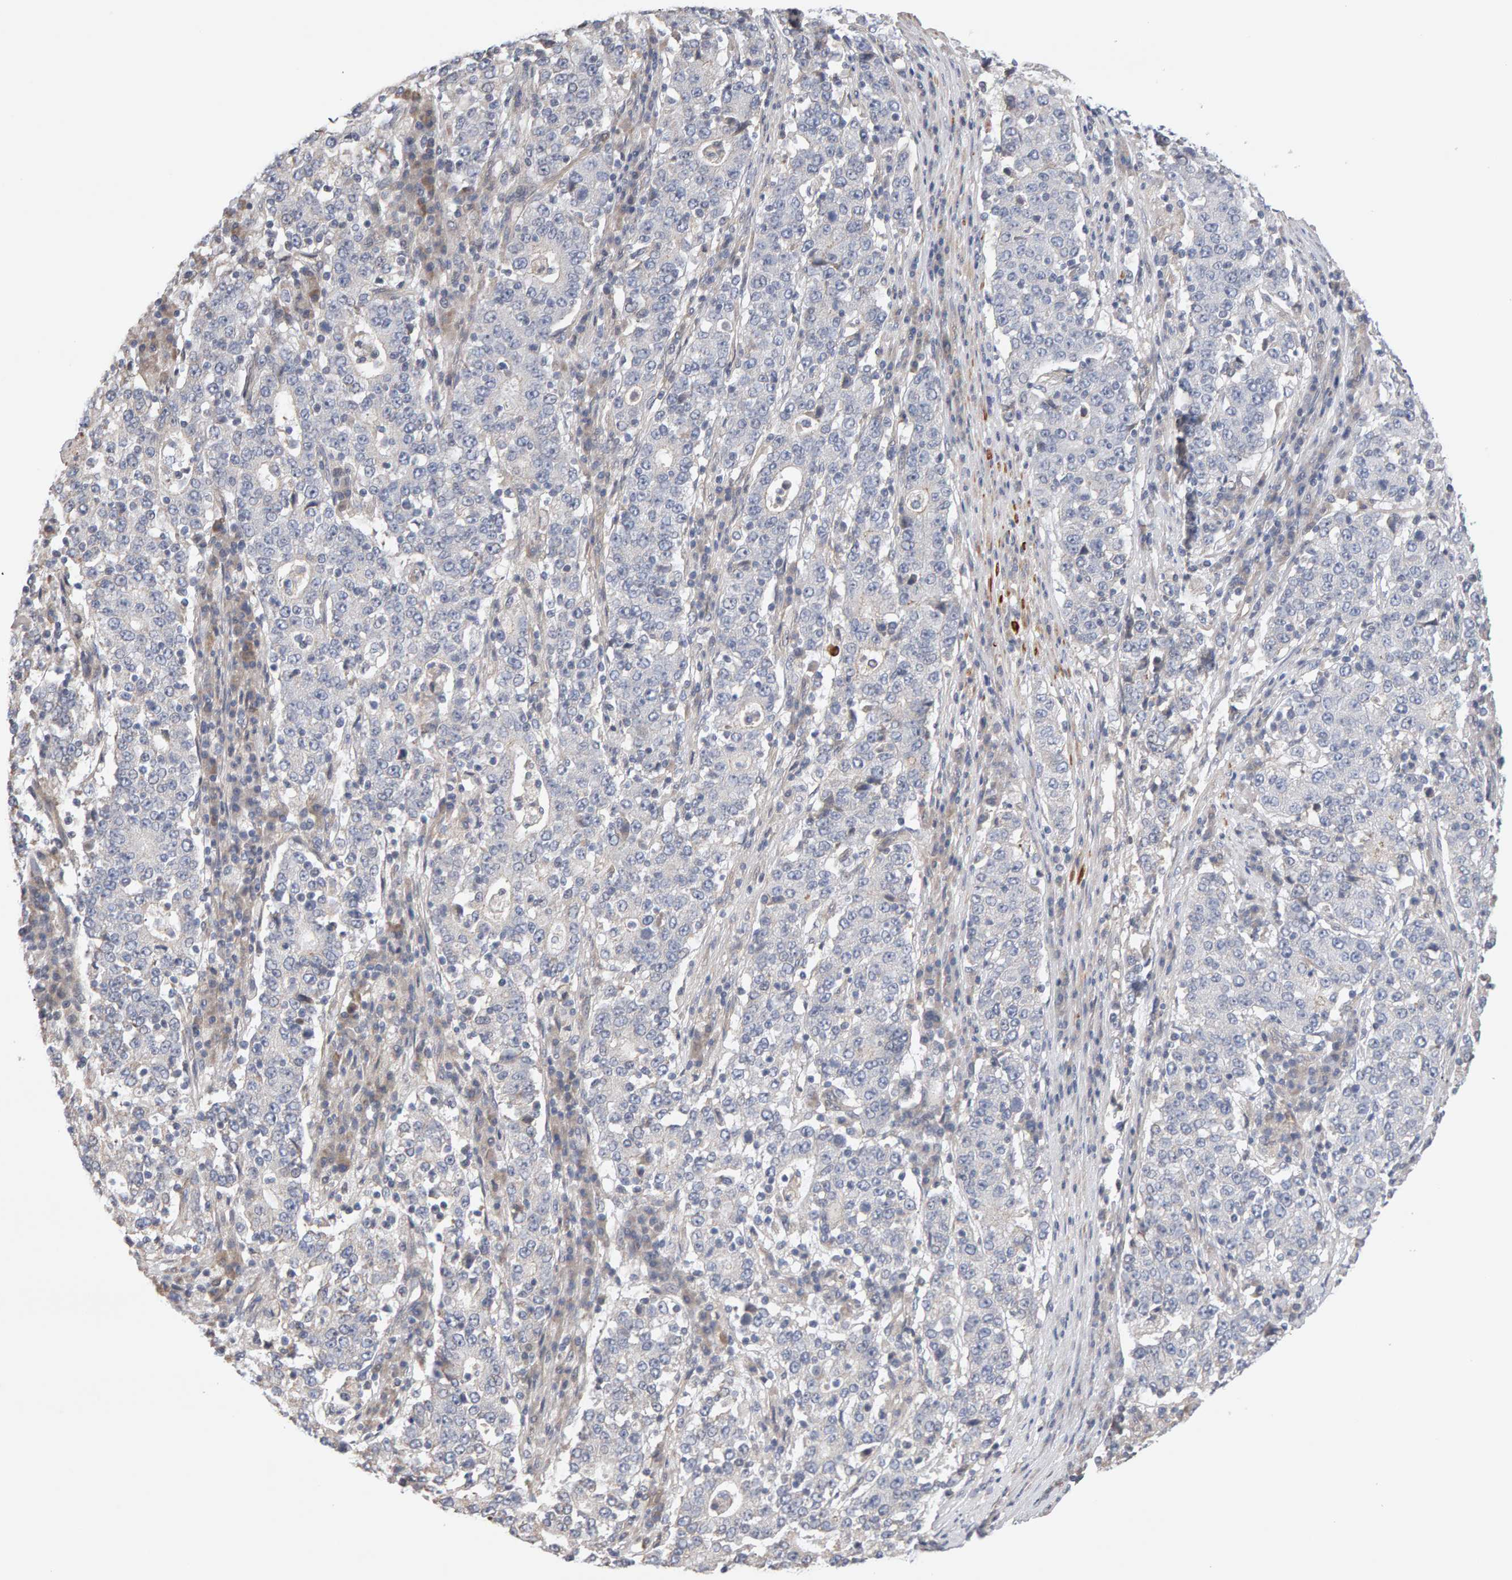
{"staining": {"intensity": "negative", "quantity": "none", "location": "none"}, "tissue": "stomach cancer", "cell_type": "Tumor cells", "image_type": "cancer", "snomed": [{"axis": "morphology", "description": "Adenocarcinoma, NOS"}, {"axis": "topography", "description": "Stomach"}], "caption": "Human stomach cancer (adenocarcinoma) stained for a protein using immunohistochemistry (IHC) reveals no expression in tumor cells.", "gene": "LZTS1", "patient": {"sex": "male", "age": 59}}